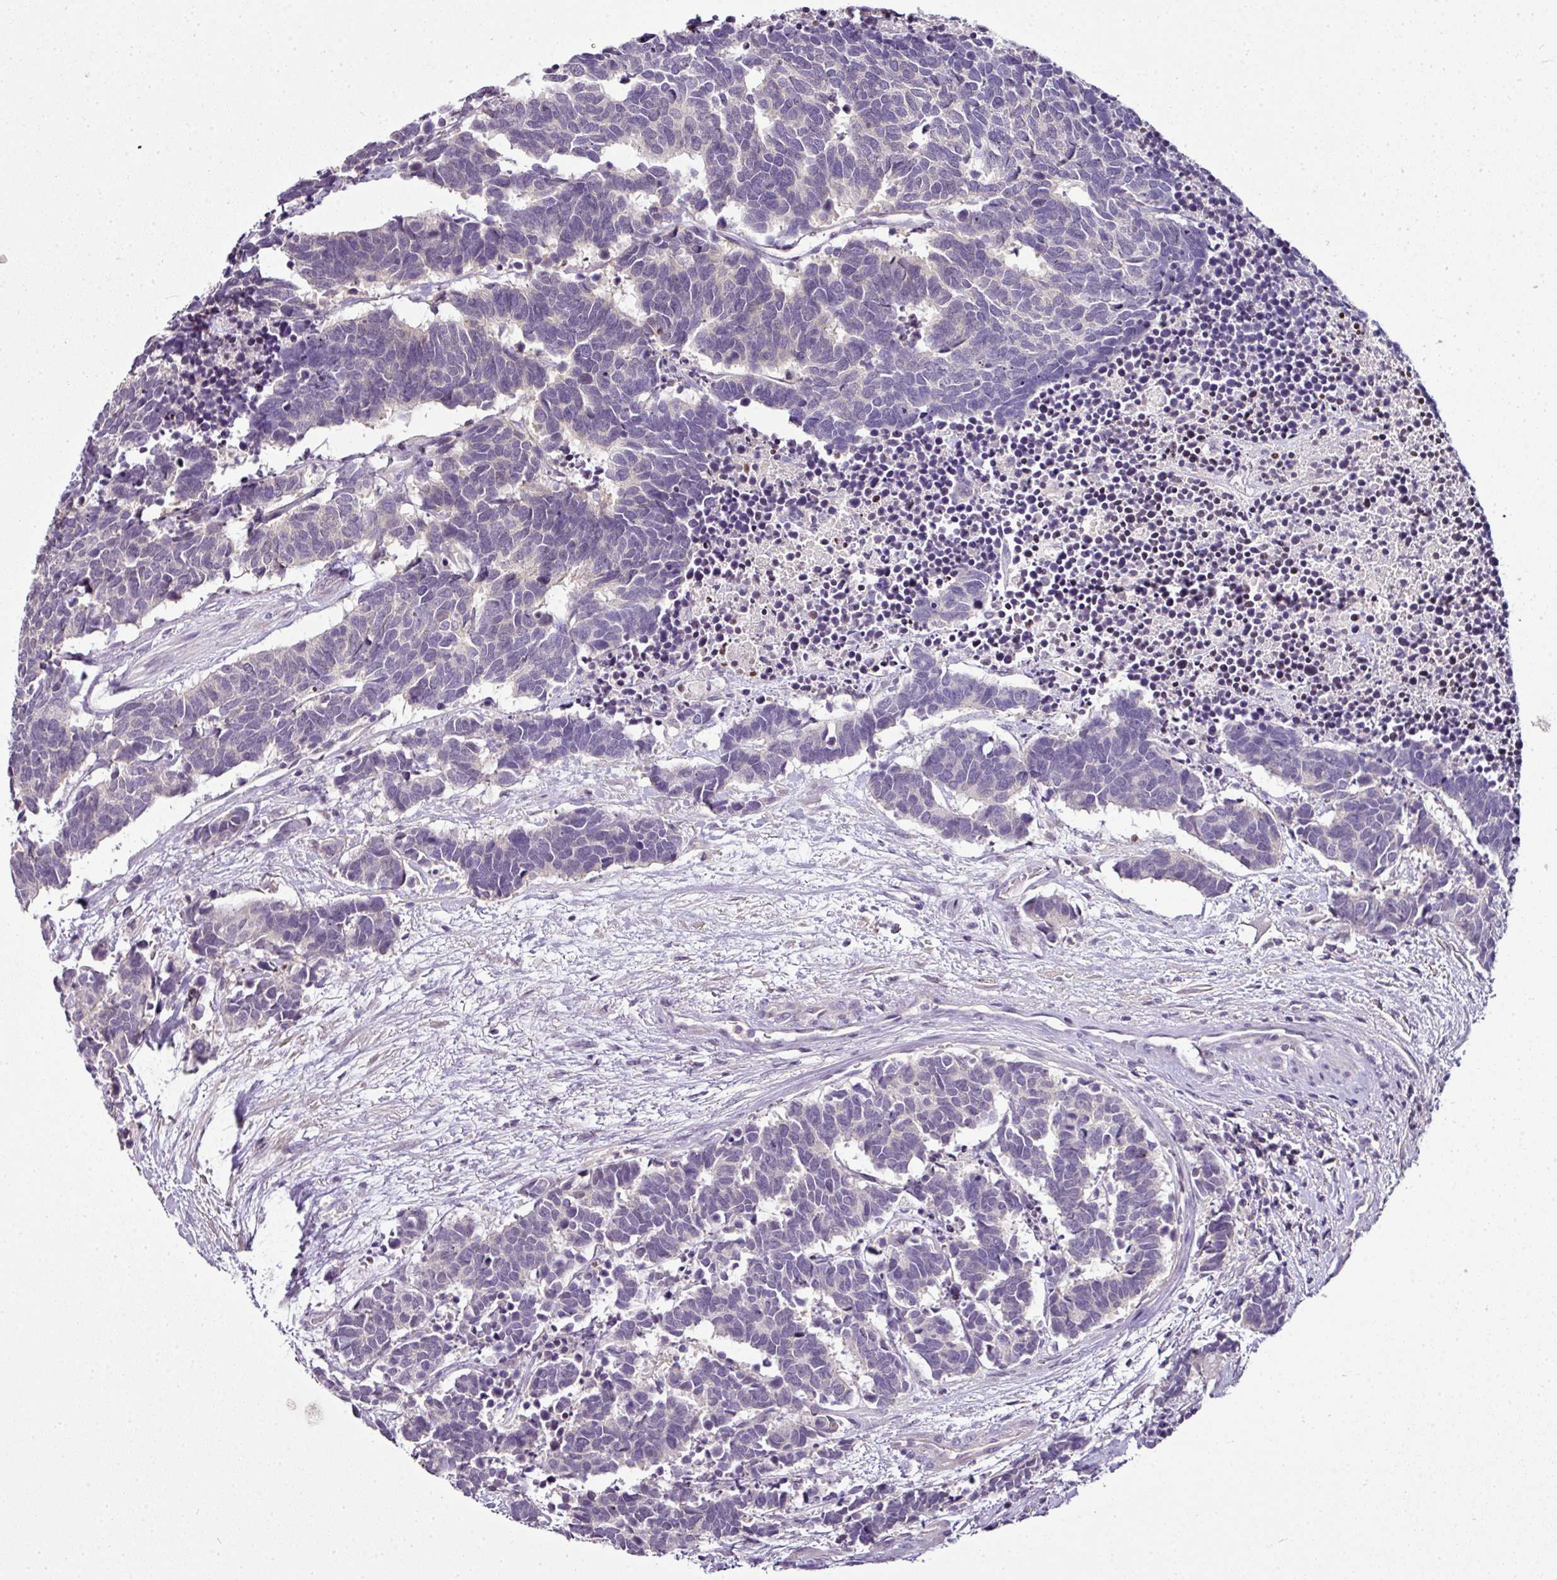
{"staining": {"intensity": "negative", "quantity": "none", "location": "none"}, "tissue": "carcinoid", "cell_type": "Tumor cells", "image_type": "cancer", "snomed": [{"axis": "morphology", "description": "Carcinoma, NOS"}, {"axis": "morphology", "description": "Carcinoid, malignant, NOS"}, {"axis": "topography", "description": "Urinary bladder"}], "caption": "Immunohistochemical staining of carcinoma displays no significant positivity in tumor cells.", "gene": "TEX30", "patient": {"sex": "male", "age": 57}}